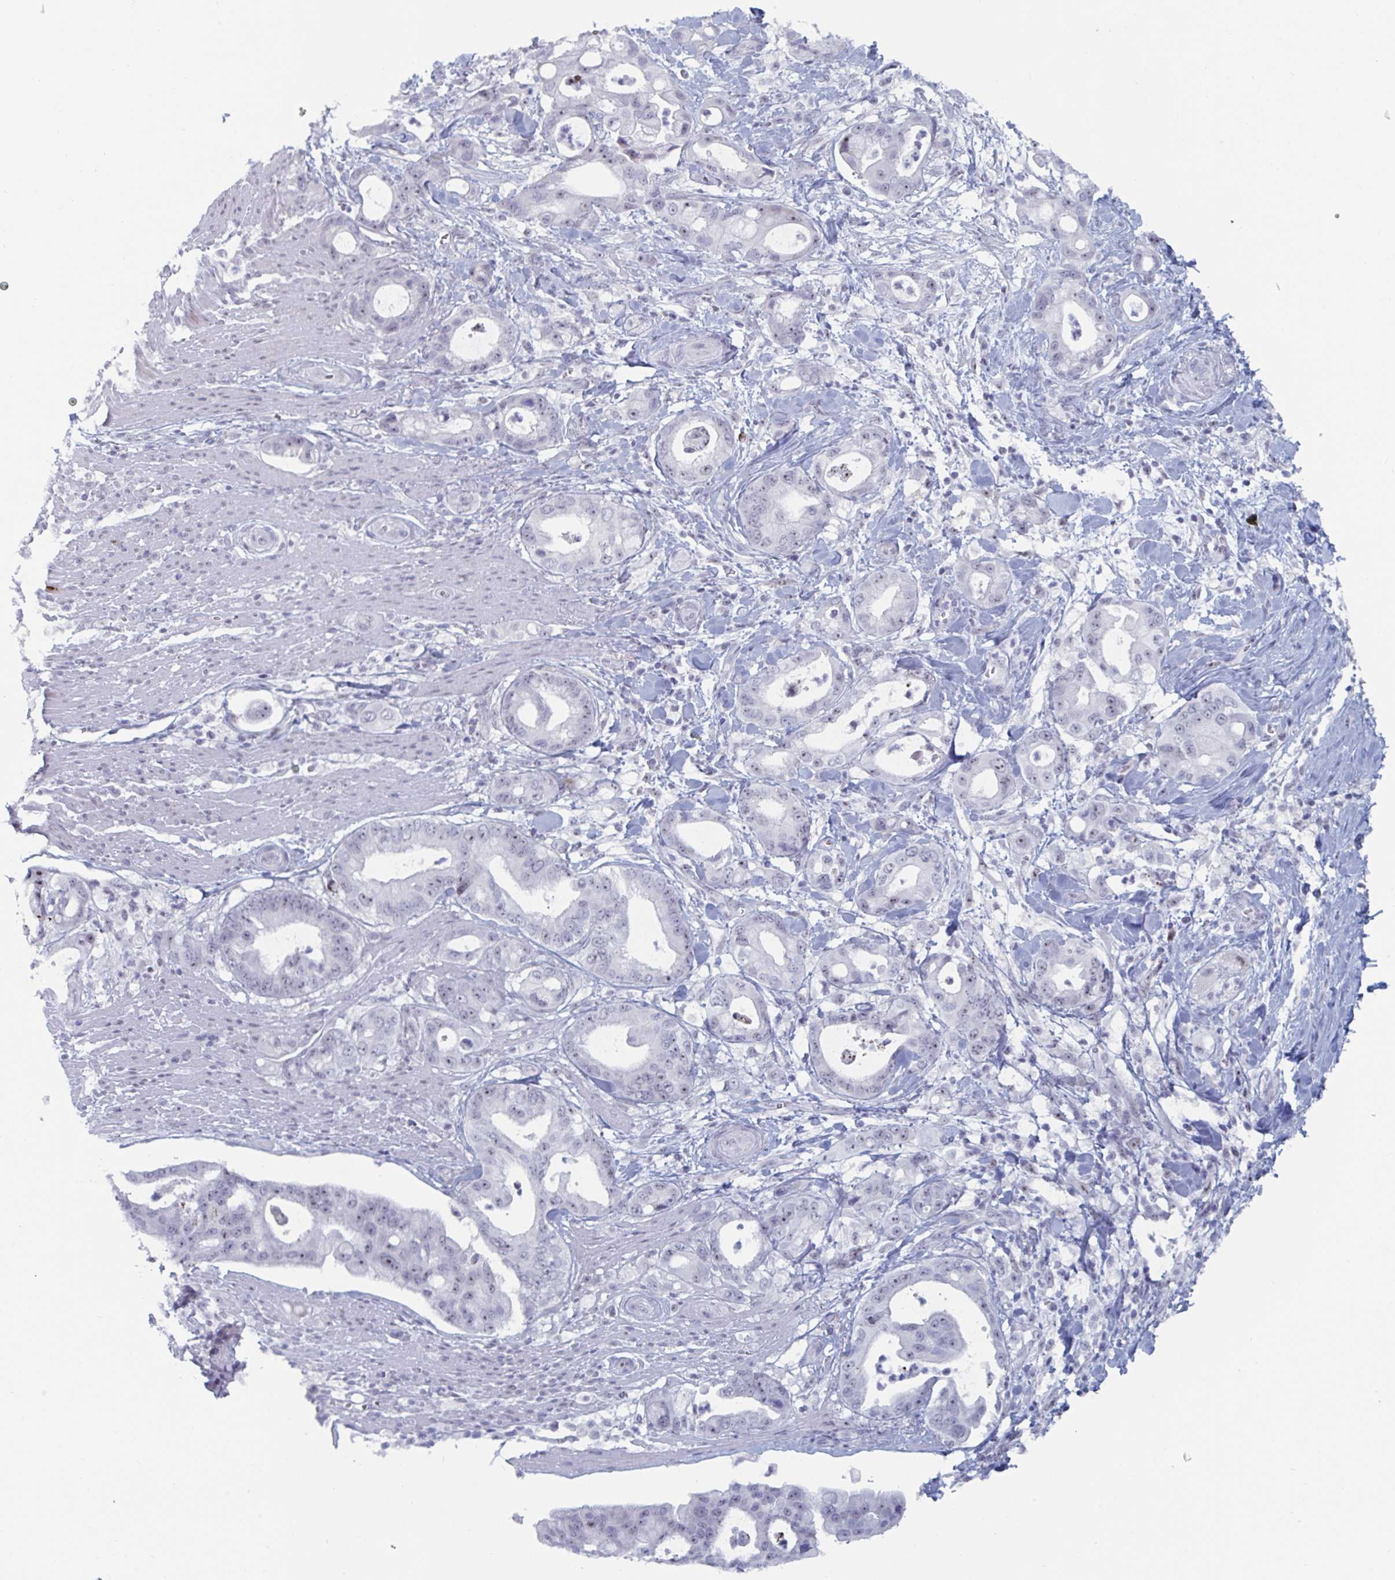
{"staining": {"intensity": "weak", "quantity": "<25%", "location": "nuclear"}, "tissue": "pancreatic cancer", "cell_type": "Tumor cells", "image_type": "cancer", "snomed": [{"axis": "morphology", "description": "Adenocarcinoma, NOS"}, {"axis": "topography", "description": "Pancreas"}], "caption": "This is an immunohistochemistry (IHC) photomicrograph of adenocarcinoma (pancreatic). There is no expression in tumor cells.", "gene": "NR1H2", "patient": {"sex": "male", "age": 68}}